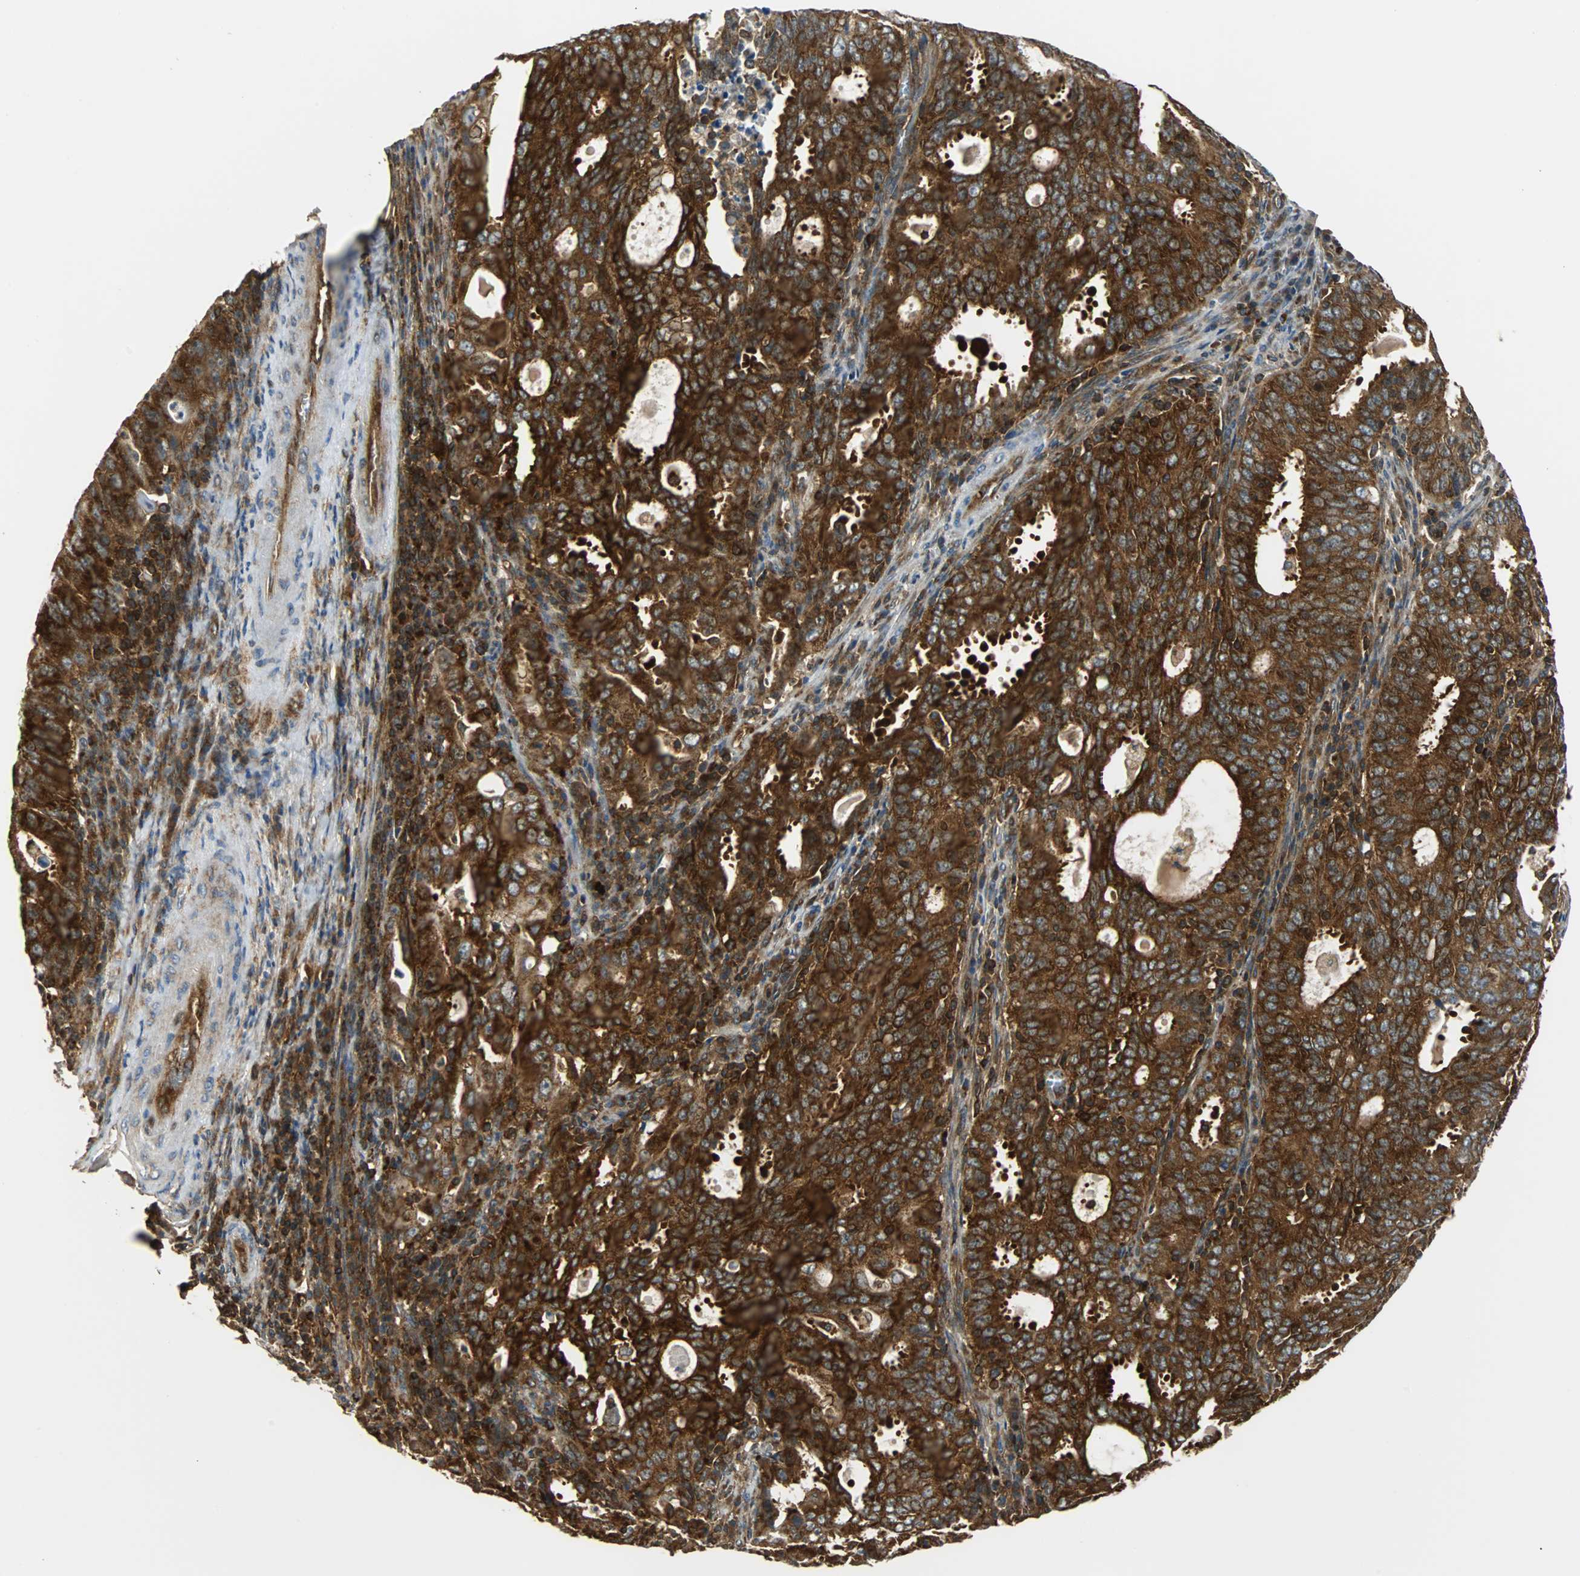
{"staining": {"intensity": "strong", "quantity": ">75%", "location": "cytoplasmic/membranous"}, "tissue": "cervical cancer", "cell_type": "Tumor cells", "image_type": "cancer", "snomed": [{"axis": "morphology", "description": "Adenocarcinoma, NOS"}, {"axis": "topography", "description": "Cervix"}], "caption": "A photomicrograph showing strong cytoplasmic/membranous expression in approximately >75% of tumor cells in cervical adenocarcinoma, as visualized by brown immunohistochemical staining.", "gene": "RELA", "patient": {"sex": "female", "age": 44}}